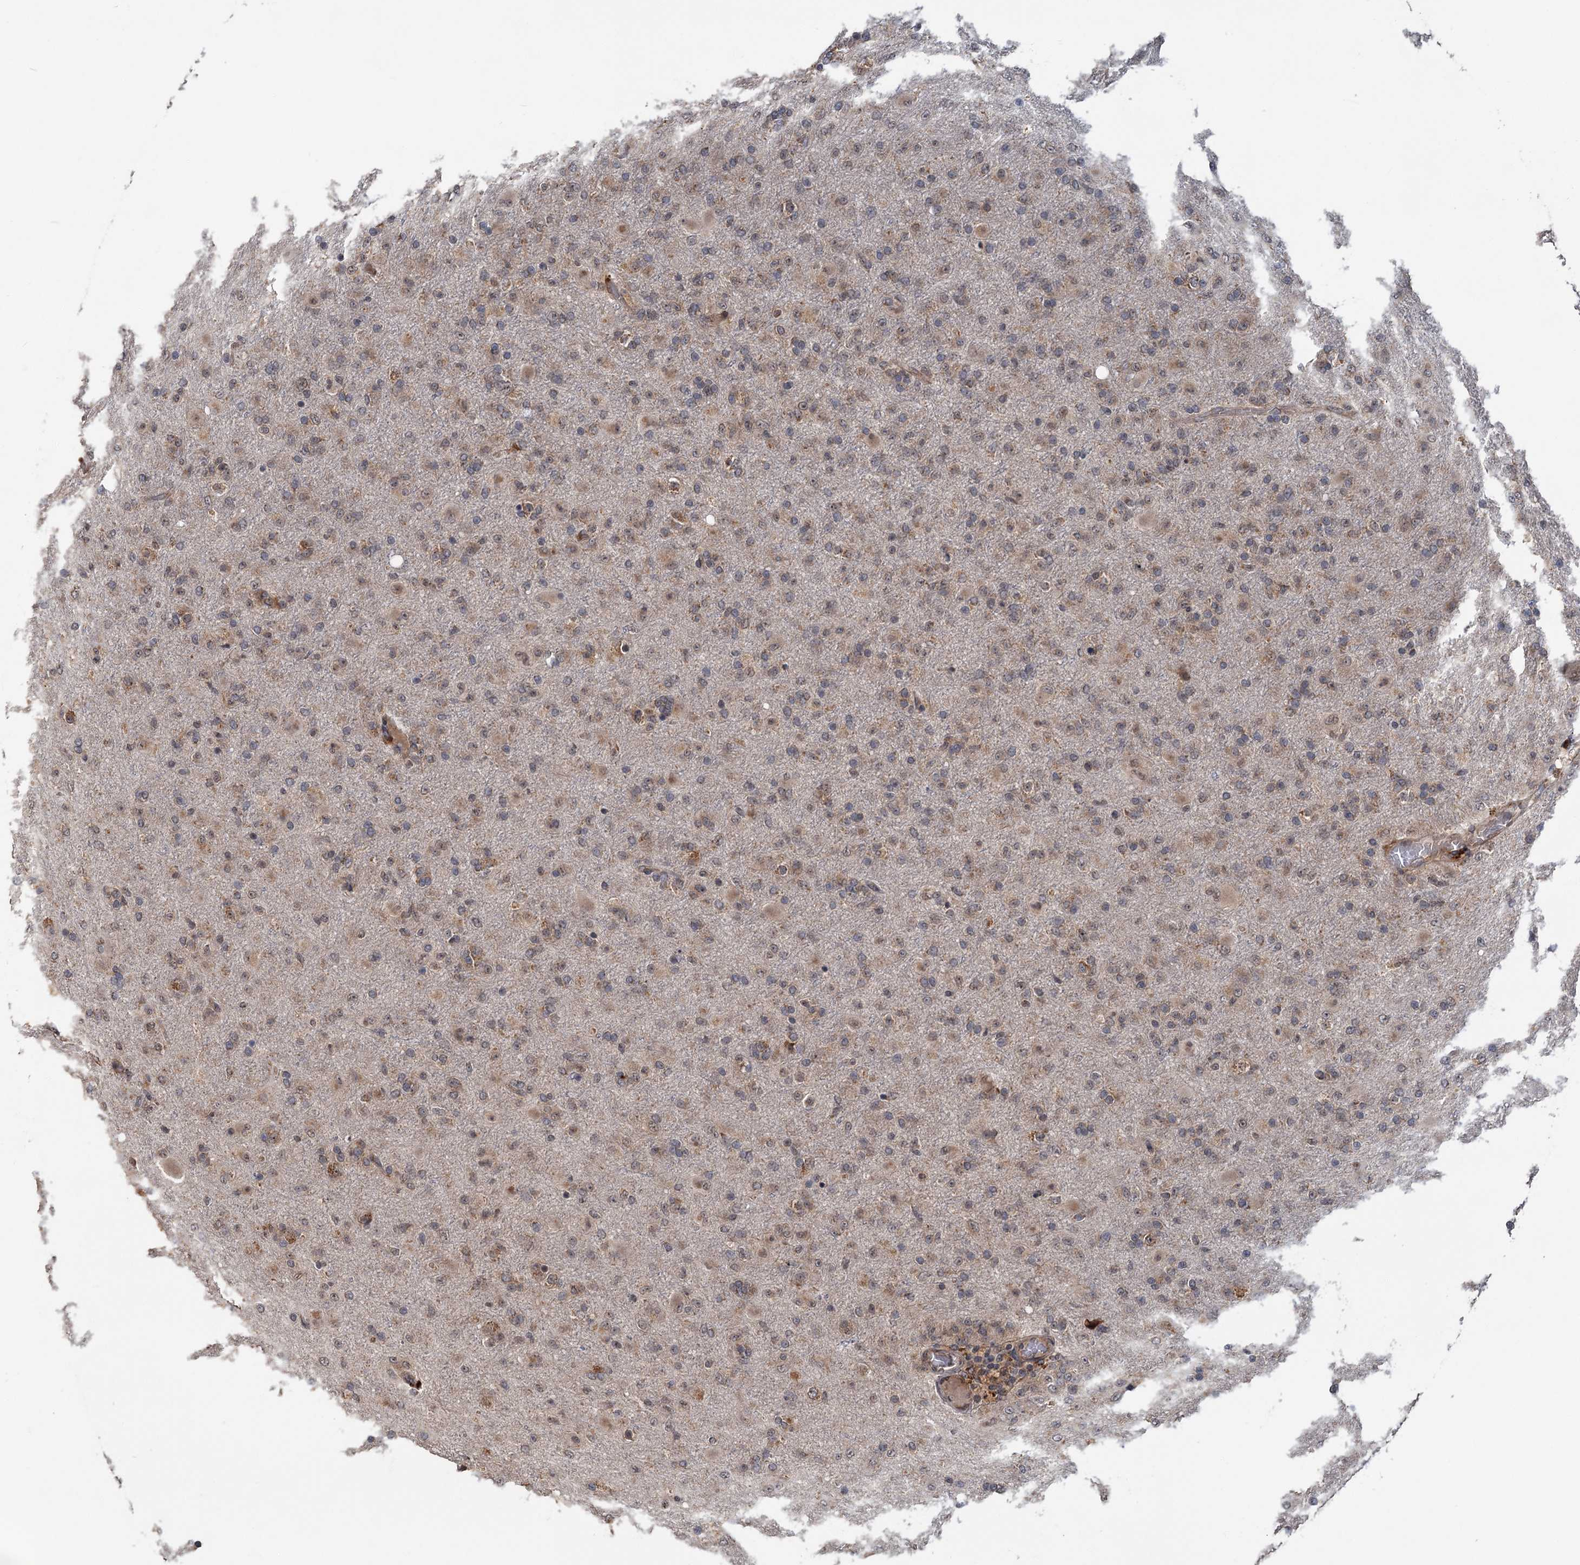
{"staining": {"intensity": "weak", "quantity": ">75%", "location": "cytoplasmic/membranous,nuclear"}, "tissue": "glioma", "cell_type": "Tumor cells", "image_type": "cancer", "snomed": [{"axis": "morphology", "description": "Glioma, malignant, Low grade"}, {"axis": "topography", "description": "Brain"}], "caption": "Malignant glioma (low-grade) tissue shows weak cytoplasmic/membranous and nuclear staining in about >75% of tumor cells, visualized by immunohistochemistry. (brown staining indicates protein expression, while blue staining denotes nuclei).", "gene": "KANSL2", "patient": {"sex": "male", "age": 65}}